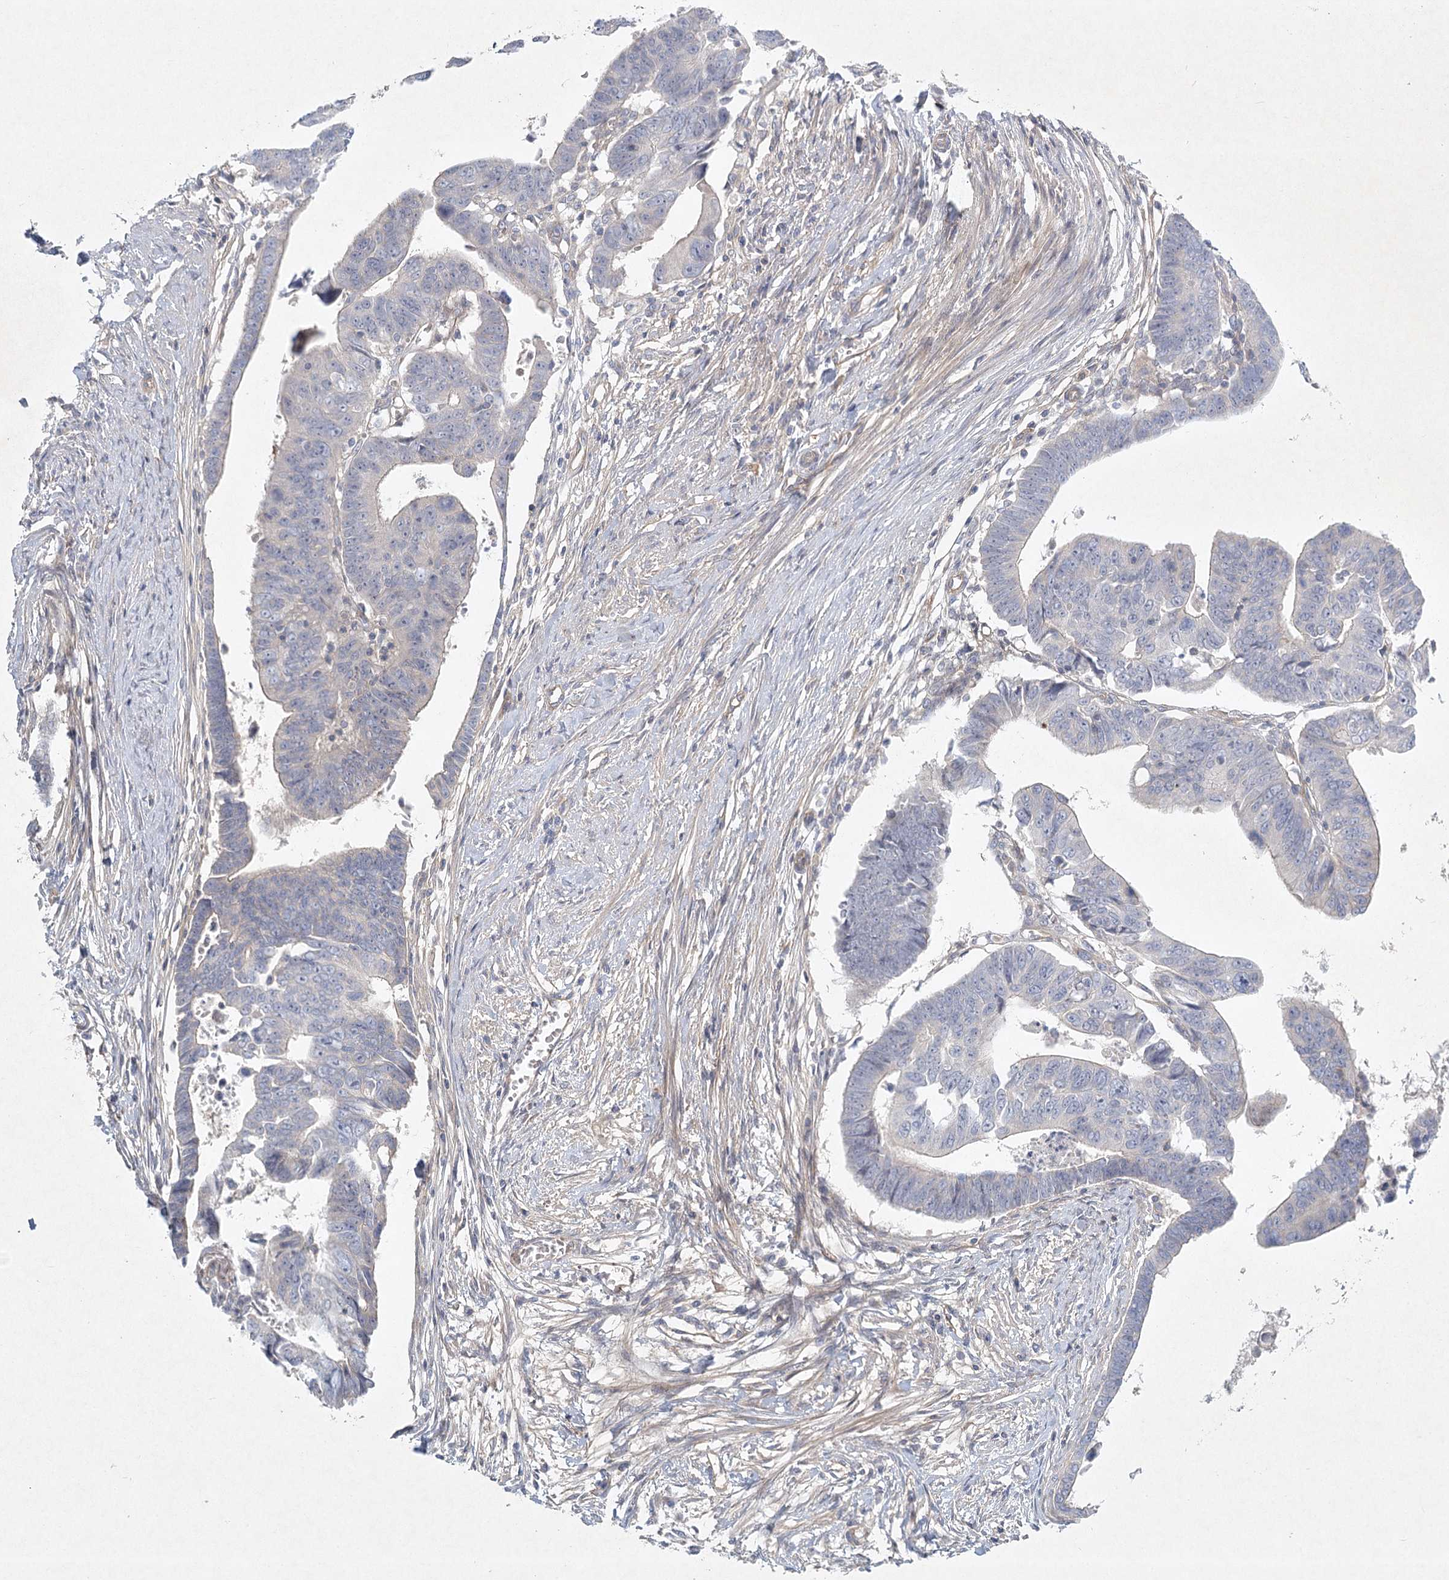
{"staining": {"intensity": "negative", "quantity": "none", "location": "none"}, "tissue": "colorectal cancer", "cell_type": "Tumor cells", "image_type": "cancer", "snomed": [{"axis": "morphology", "description": "Adenocarcinoma, NOS"}, {"axis": "topography", "description": "Rectum"}], "caption": "A high-resolution micrograph shows IHC staining of colorectal cancer, which reveals no significant expression in tumor cells. Nuclei are stained in blue.", "gene": "DNMBP", "patient": {"sex": "female", "age": 65}}